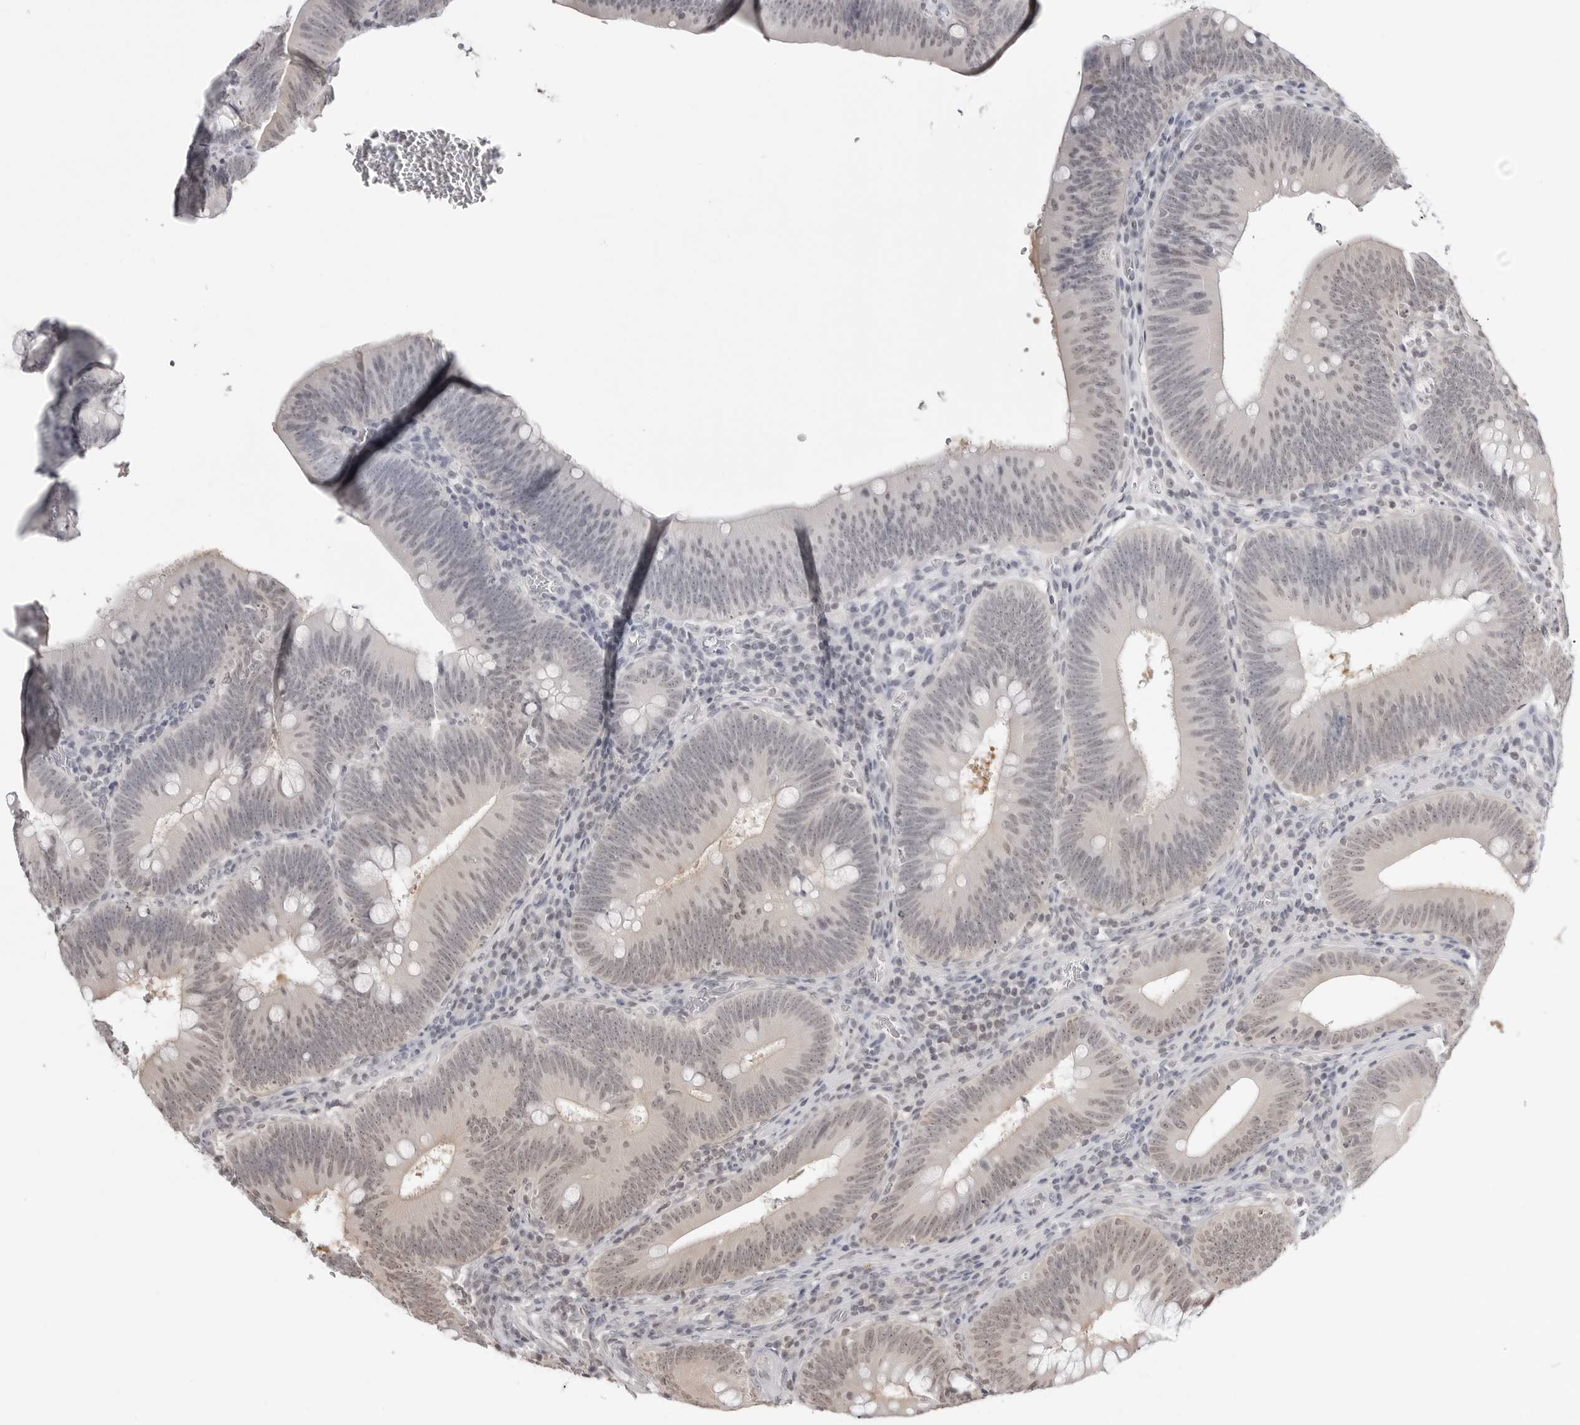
{"staining": {"intensity": "weak", "quantity": "25%-75%", "location": "nuclear"}, "tissue": "colorectal cancer", "cell_type": "Tumor cells", "image_type": "cancer", "snomed": [{"axis": "morphology", "description": "Normal tissue, NOS"}, {"axis": "topography", "description": "Colon"}], "caption": "The immunohistochemical stain labels weak nuclear positivity in tumor cells of colorectal cancer tissue. Using DAB (brown) and hematoxylin (blue) stains, captured at high magnification using brightfield microscopy.", "gene": "YWHAG", "patient": {"sex": "female", "age": 82}}